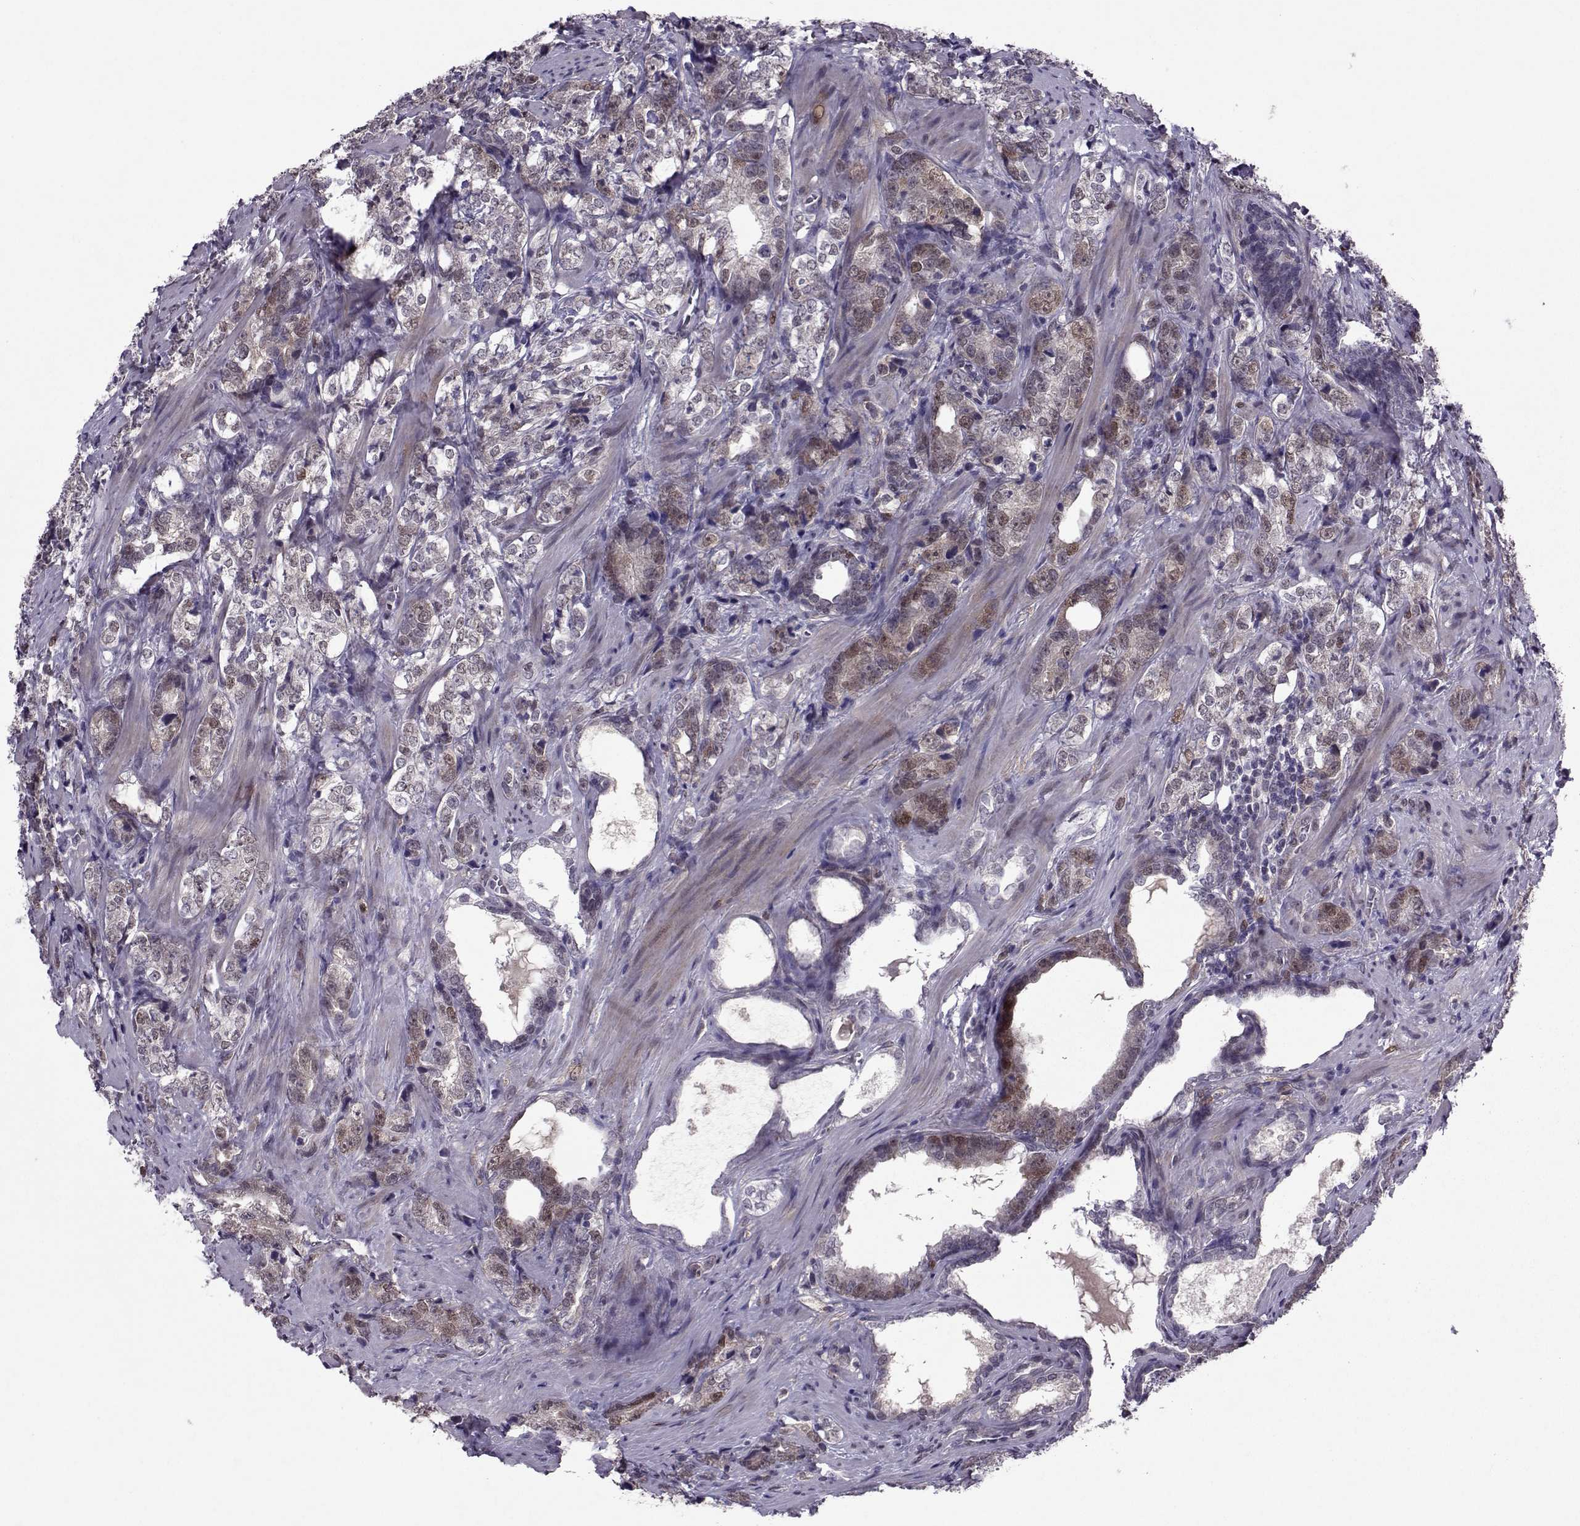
{"staining": {"intensity": "weak", "quantity": "25%-75%", "location": "cytoplasmic/membranous,nuclear"}, "tissue": "prostate cancer", "cell_type": "Tumor cells", "image_type": "cancer", "snomed": [{"axis": "morphology", "description": "Adenocarcinoma, NOS"}, {"axis": "topography", "description": "Prostate and seminal vesicle, NOS"}], "caption": "DAB (3,3'-diaminobenzidine) immunohistochemical staining of human prostate adenocarcinoma reveals weak cytoplasmic/membranous and nuclear protein expression in about 25%-75% of tumor cells.", "gene": "CDK4", "patient": {"sex": "male", "age": 63}}